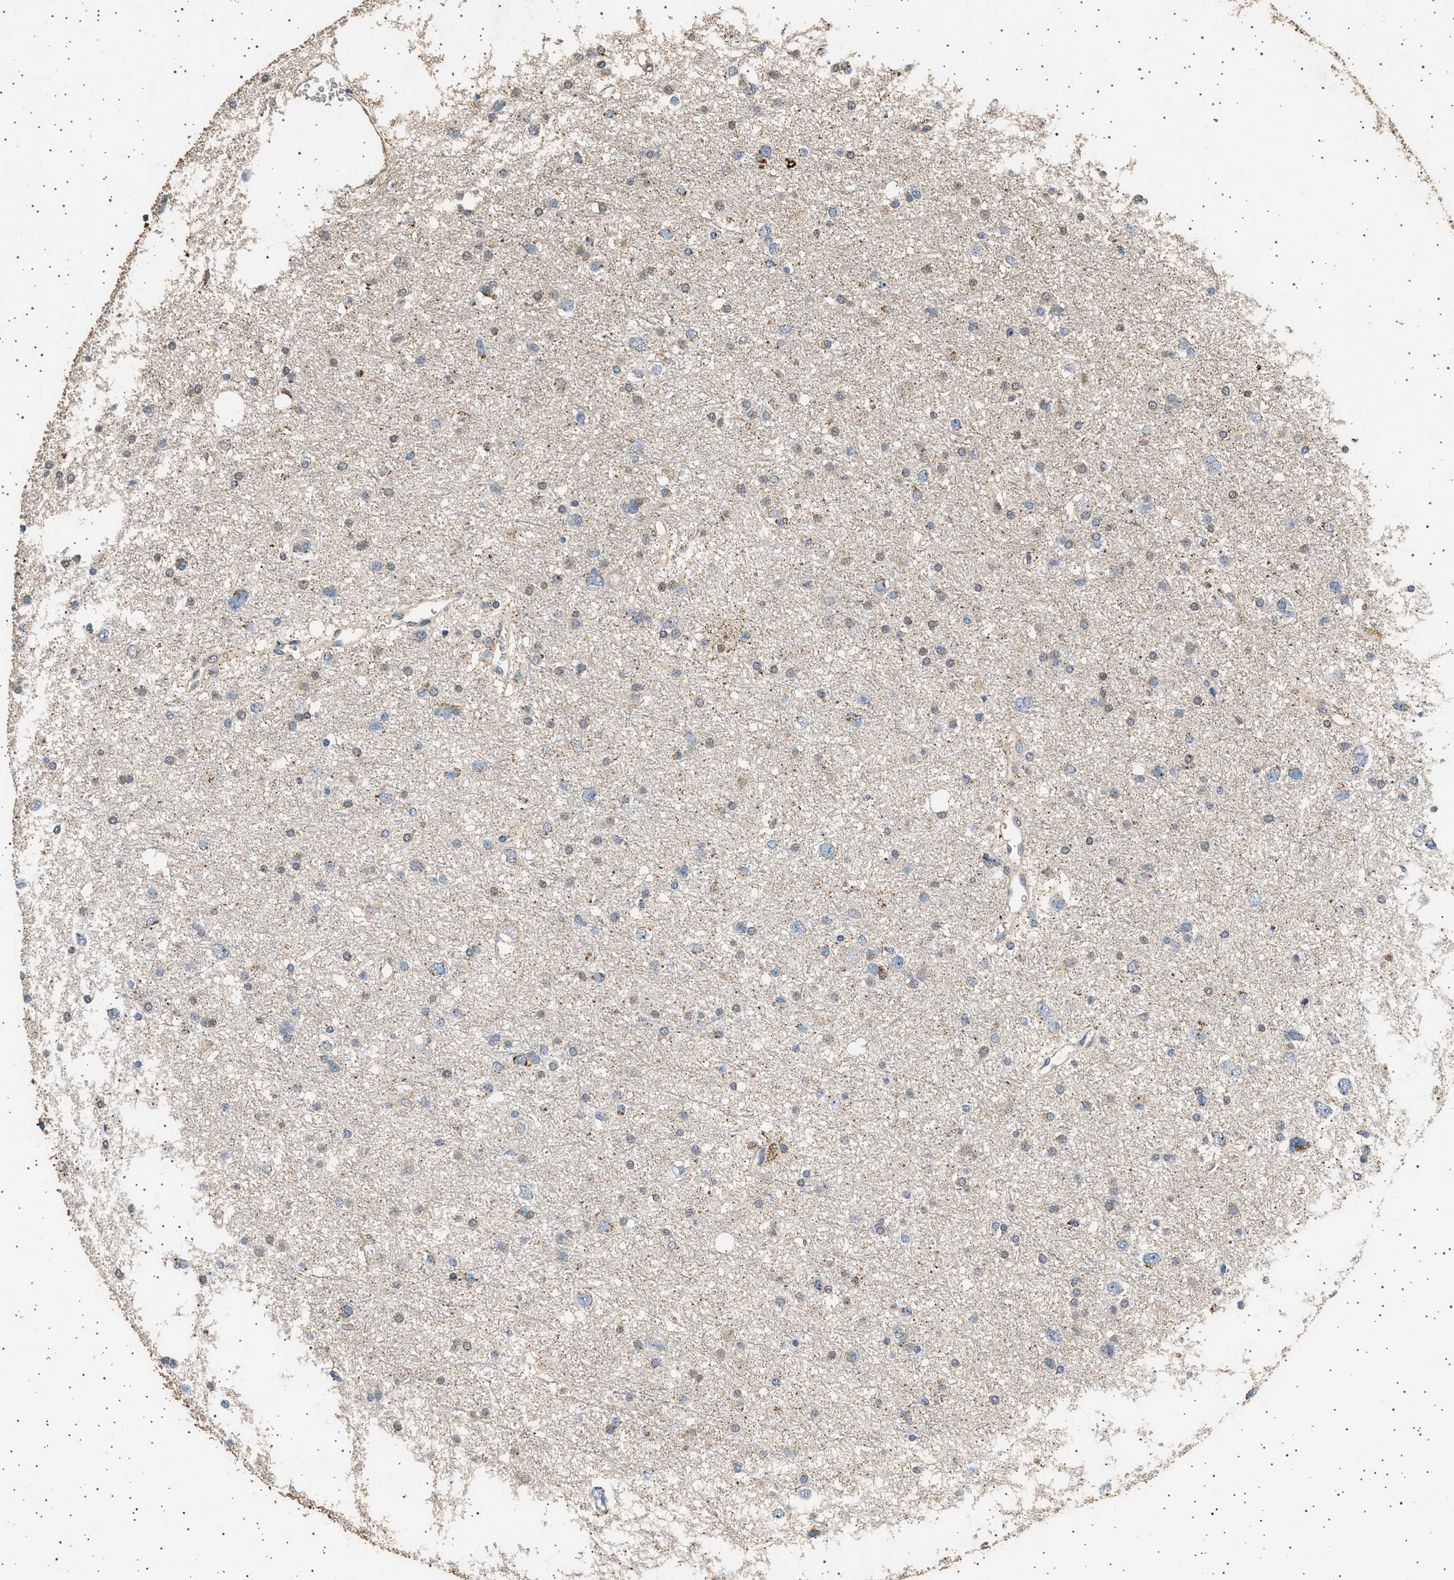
{"staining": {"intensity": "moderate", "quantity": "<25%", "location": "cytoplasmic/membranous"}, "tissue": "glioma", "cell_type": "Tumor cells", "image_type": "cancer", "snomed": [{"axis": "morphology", "description": "Glioma, malignant, Low grade"}, {"axis": "topography", "description": "Brain"}], "caption": "Immunohistochemistry of glioma displays low levels of moderate cytoplasmic/membranous expression in approximately <25% of tumor cells. (brown staining indicates protein expression, while blue staining denotes nuclei).", "gene": "KCNA4", "patient": {"sex": "female", "age": 37}}